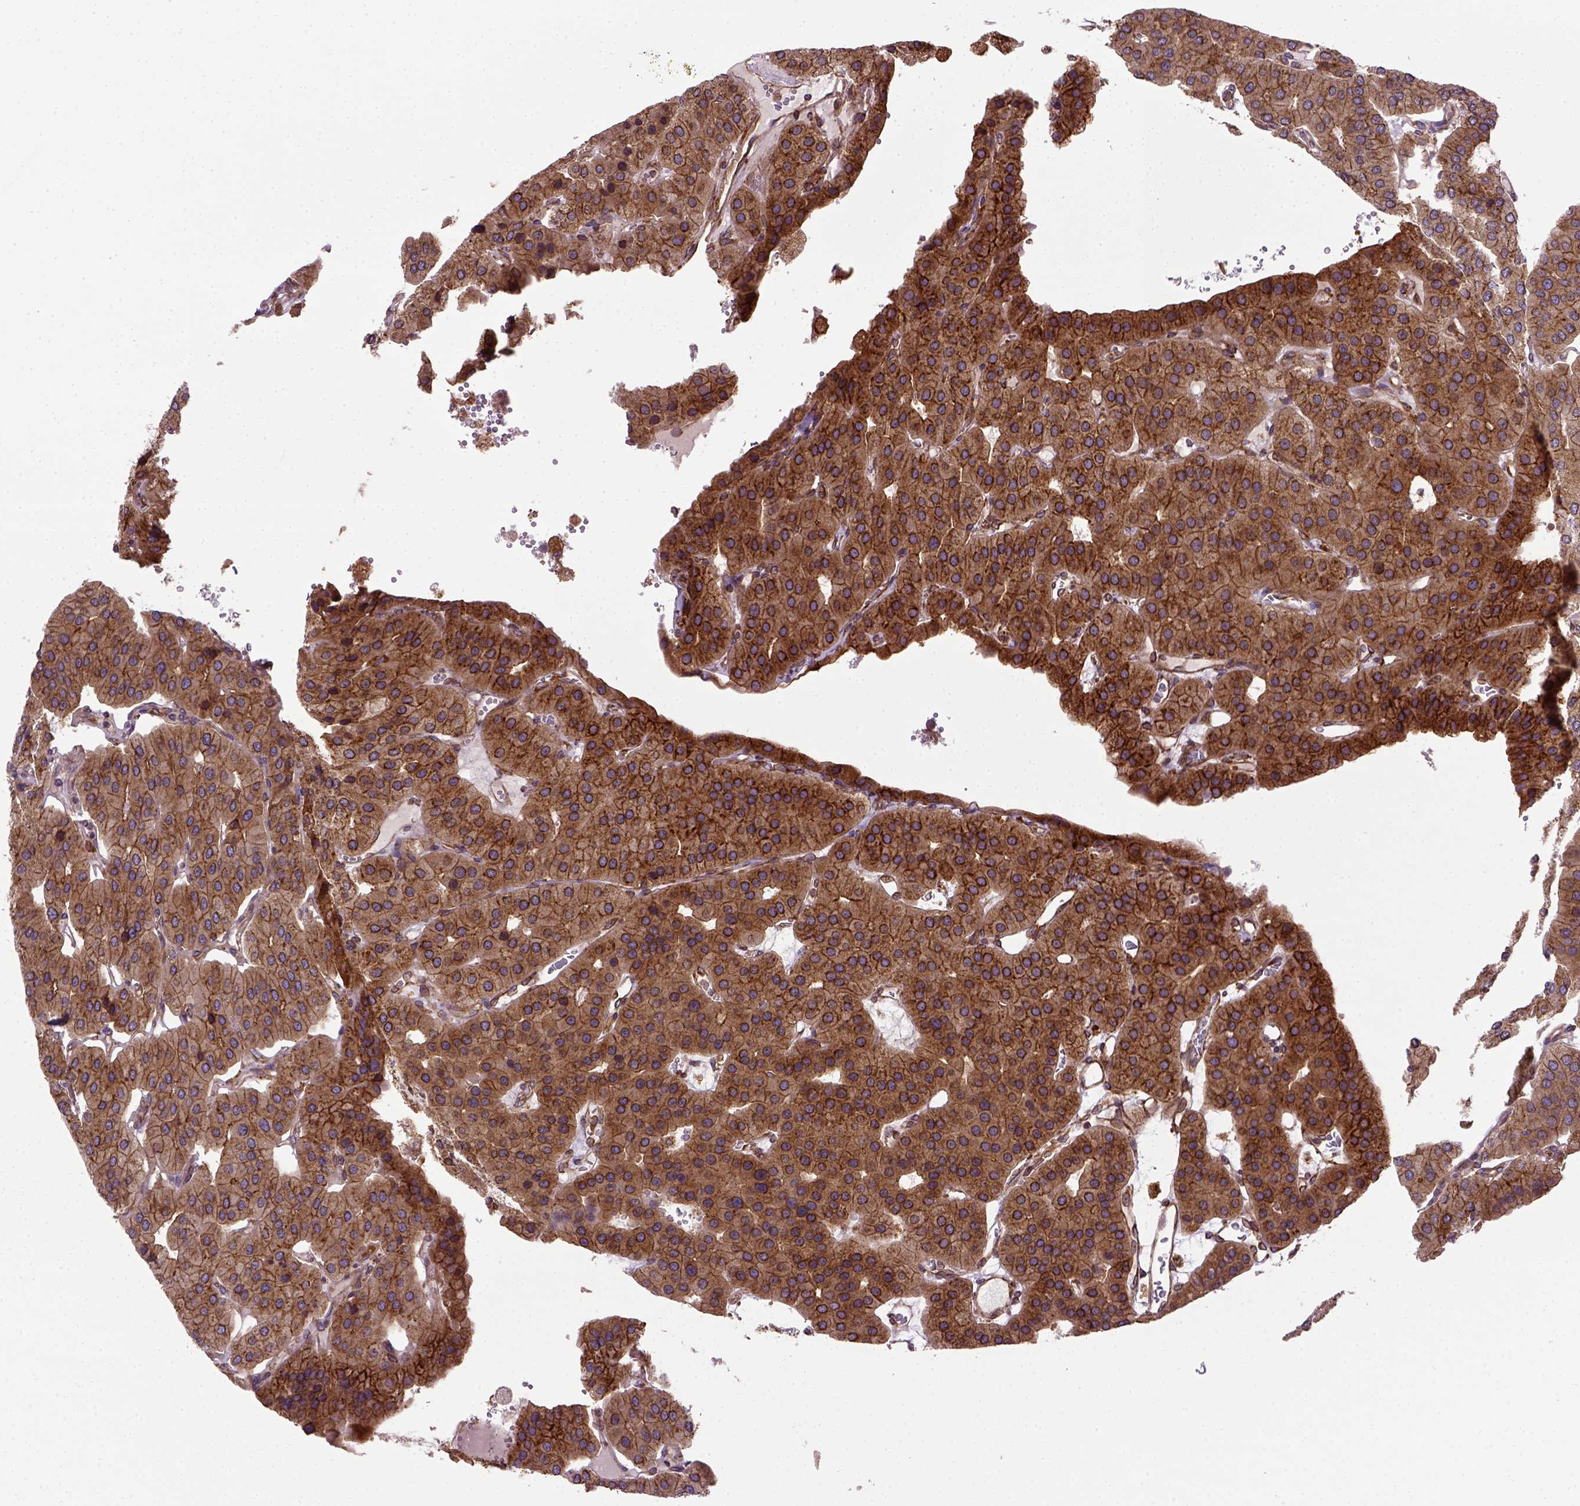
{"staining": {"intensity": "strong", "quantity": ">75%", "location": "cytoplasmic/membranous"}, "tissue": "parathyroid gland", "cell_type": "Glandular cells", "image_type": "normal", "snomed": [{"axis": "morphology", "description": "Normal tissue, NOS"}, {"axis": "morphology", "description": "Adenoma, NOS"}, {"axis": "topography", "description": "Parathyroid gland"}], "caption": "This micrograph shows immunohistochemistry staining of normal parathyroid gland, with high strong cytoplasmic/membranous positivity in about >75% of glandular cells.", "gene": "CAPRIN1", "patient": {"sex": "female", "age": 86}}